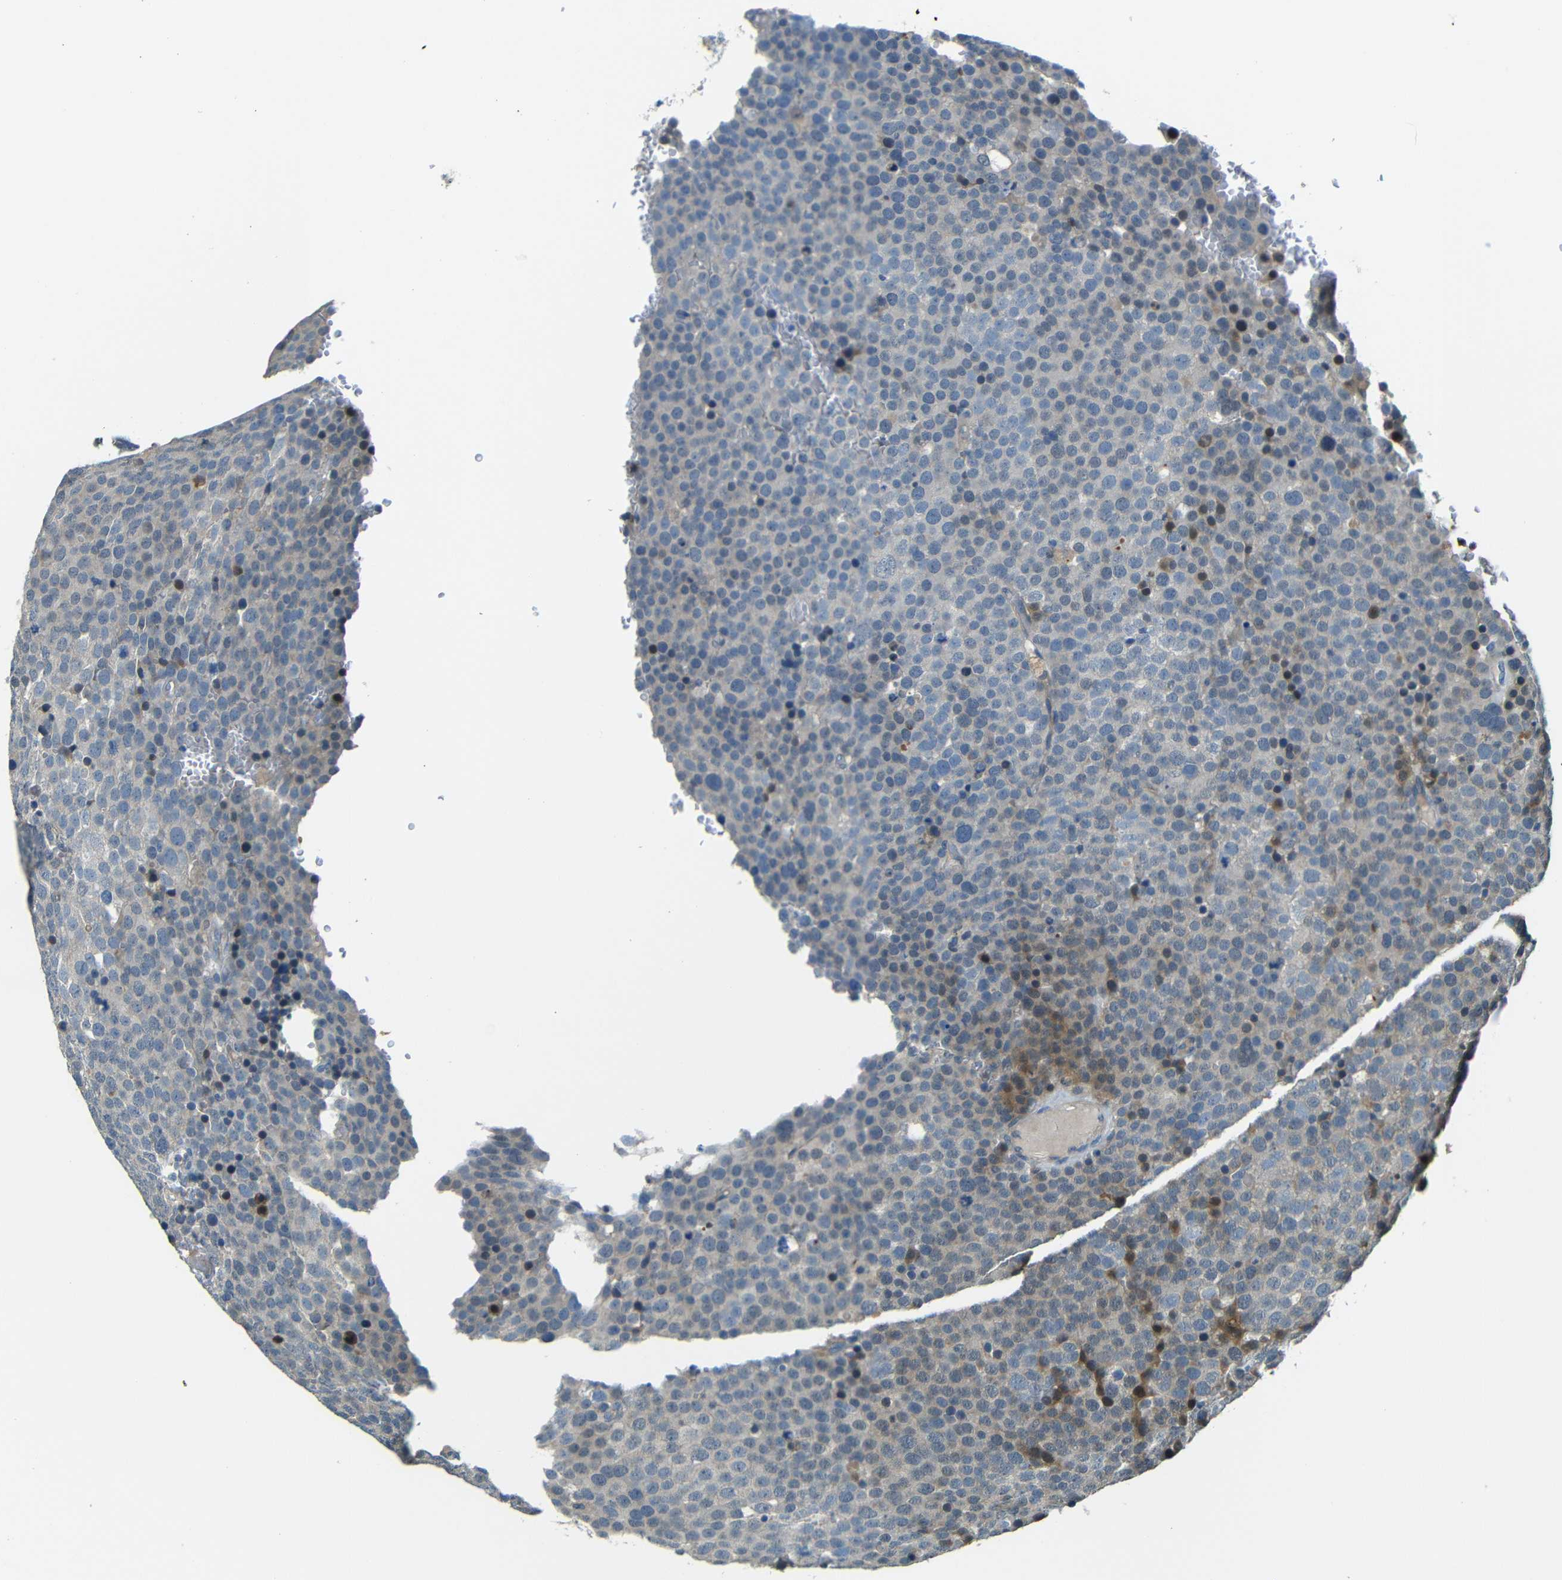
{"staining": {"intensity": "weak", "quantity": "<25%", "location": "cytoplasmic/membranous"}, "tissue": "testis cancer", "cell_type": "Tumor cells", "image_type": "cancer", "snomed": [{"axis": "morphology", "description": "Seminoma, NOS"}, {"axis": "topography", "description": "Testis"}], "caption": "A photomicrograph of seminoma (testis) stained for a protein displays no brown staining in tumor cells. (DAB IHC visualized using brightfield microscopy, high magnification).", "gene": "FNDC3A", "patient": {"sex": "male", "age": 71}}